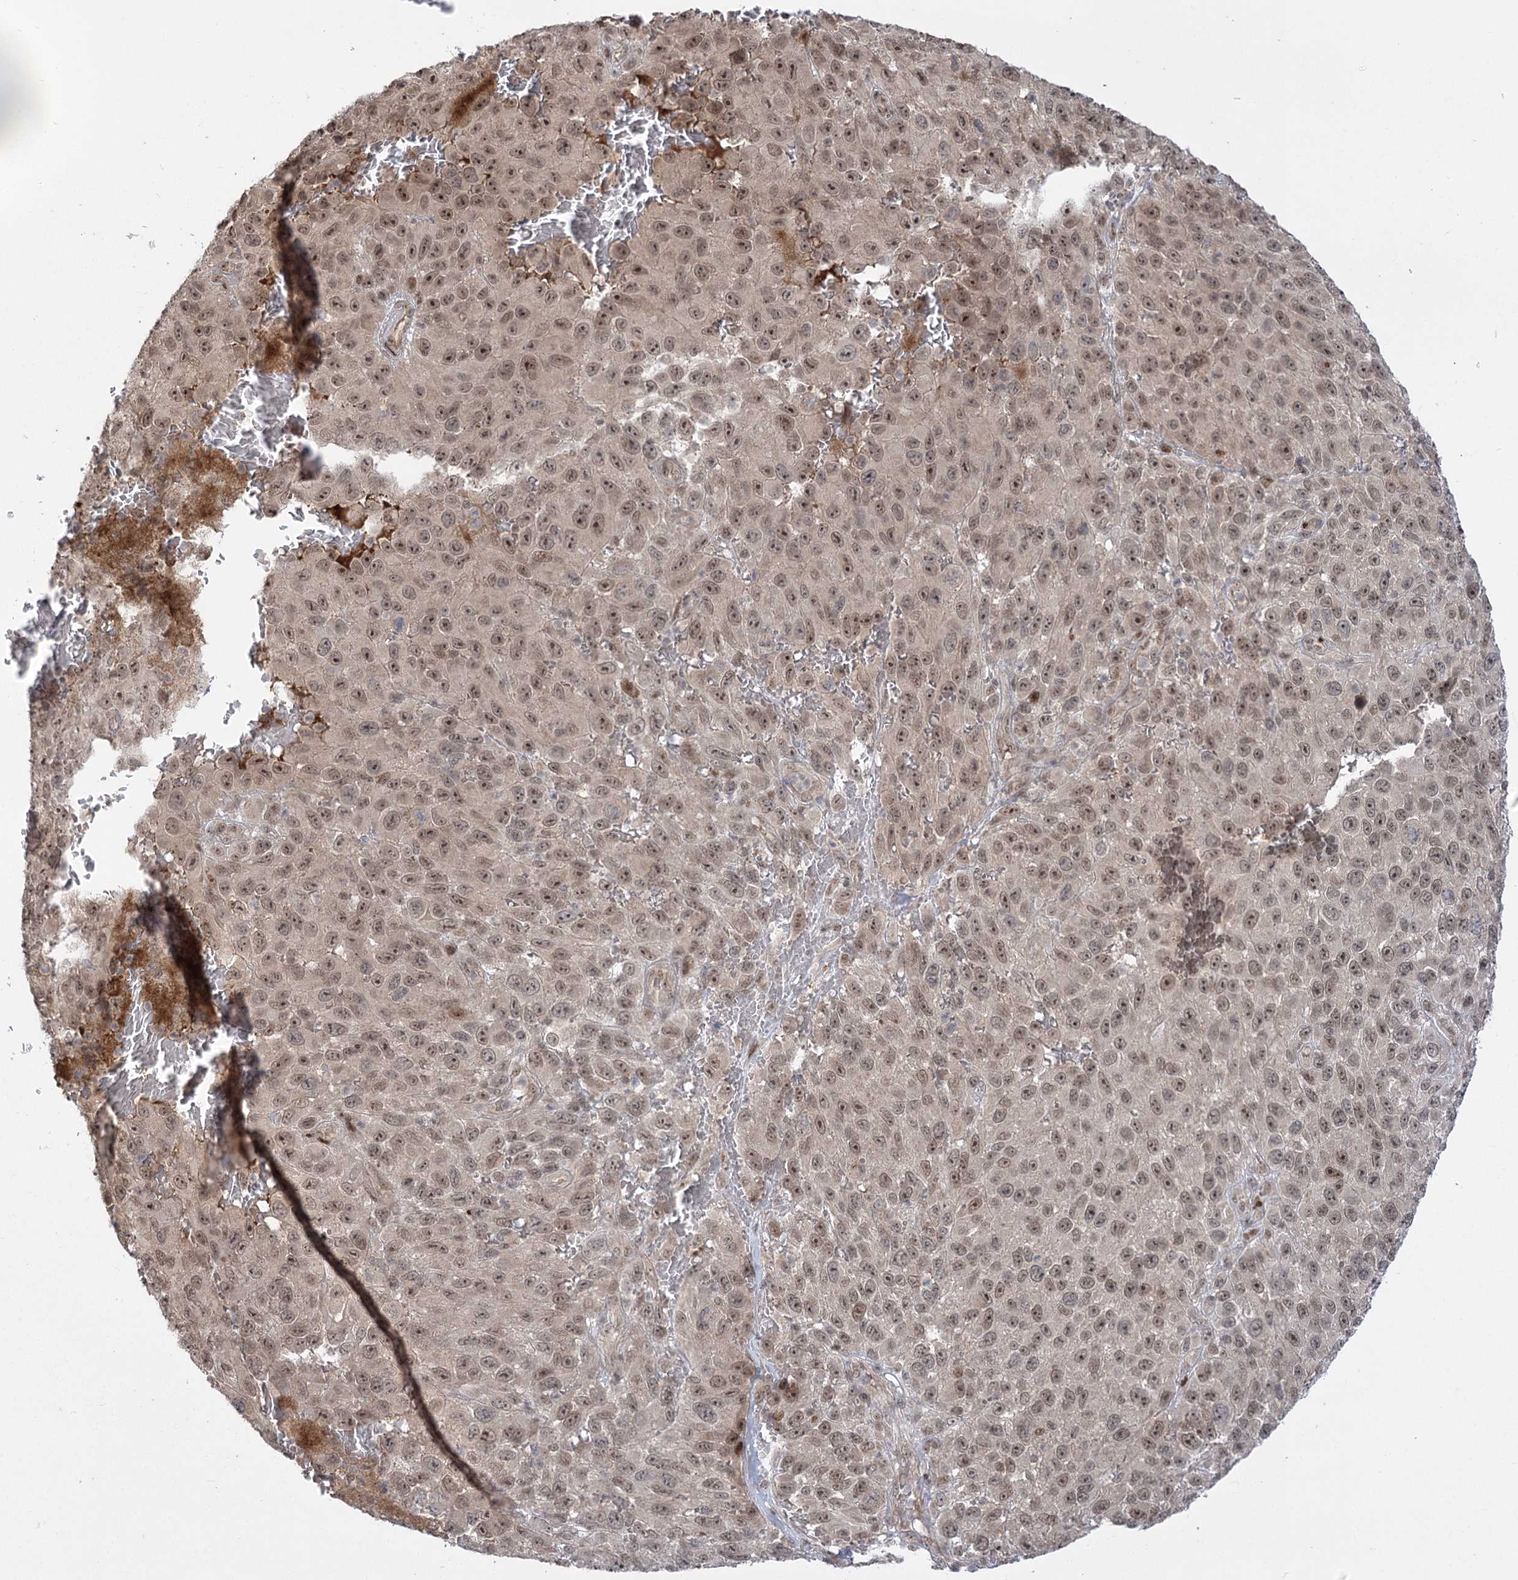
{"staining": {"intensity": "moderate", "quantity": ">75%", "location": "nuclear"}, "tissue": "melanoma", "cell_type": "Tumor cells", "image_type": "cancer", "snomed": [{"axis": "morphology", "description": "Malignant melanoma, NOS"}, {"axis": "topography", "description": "Skin"}], "caption": "Moderate nuclear staining for a protein is present in about >75% of tumor cells of malignant melanoma using immunohistochemistry (IHC).", "gene": "HELQ", "patient": {"sex": "female", "age": 96}}